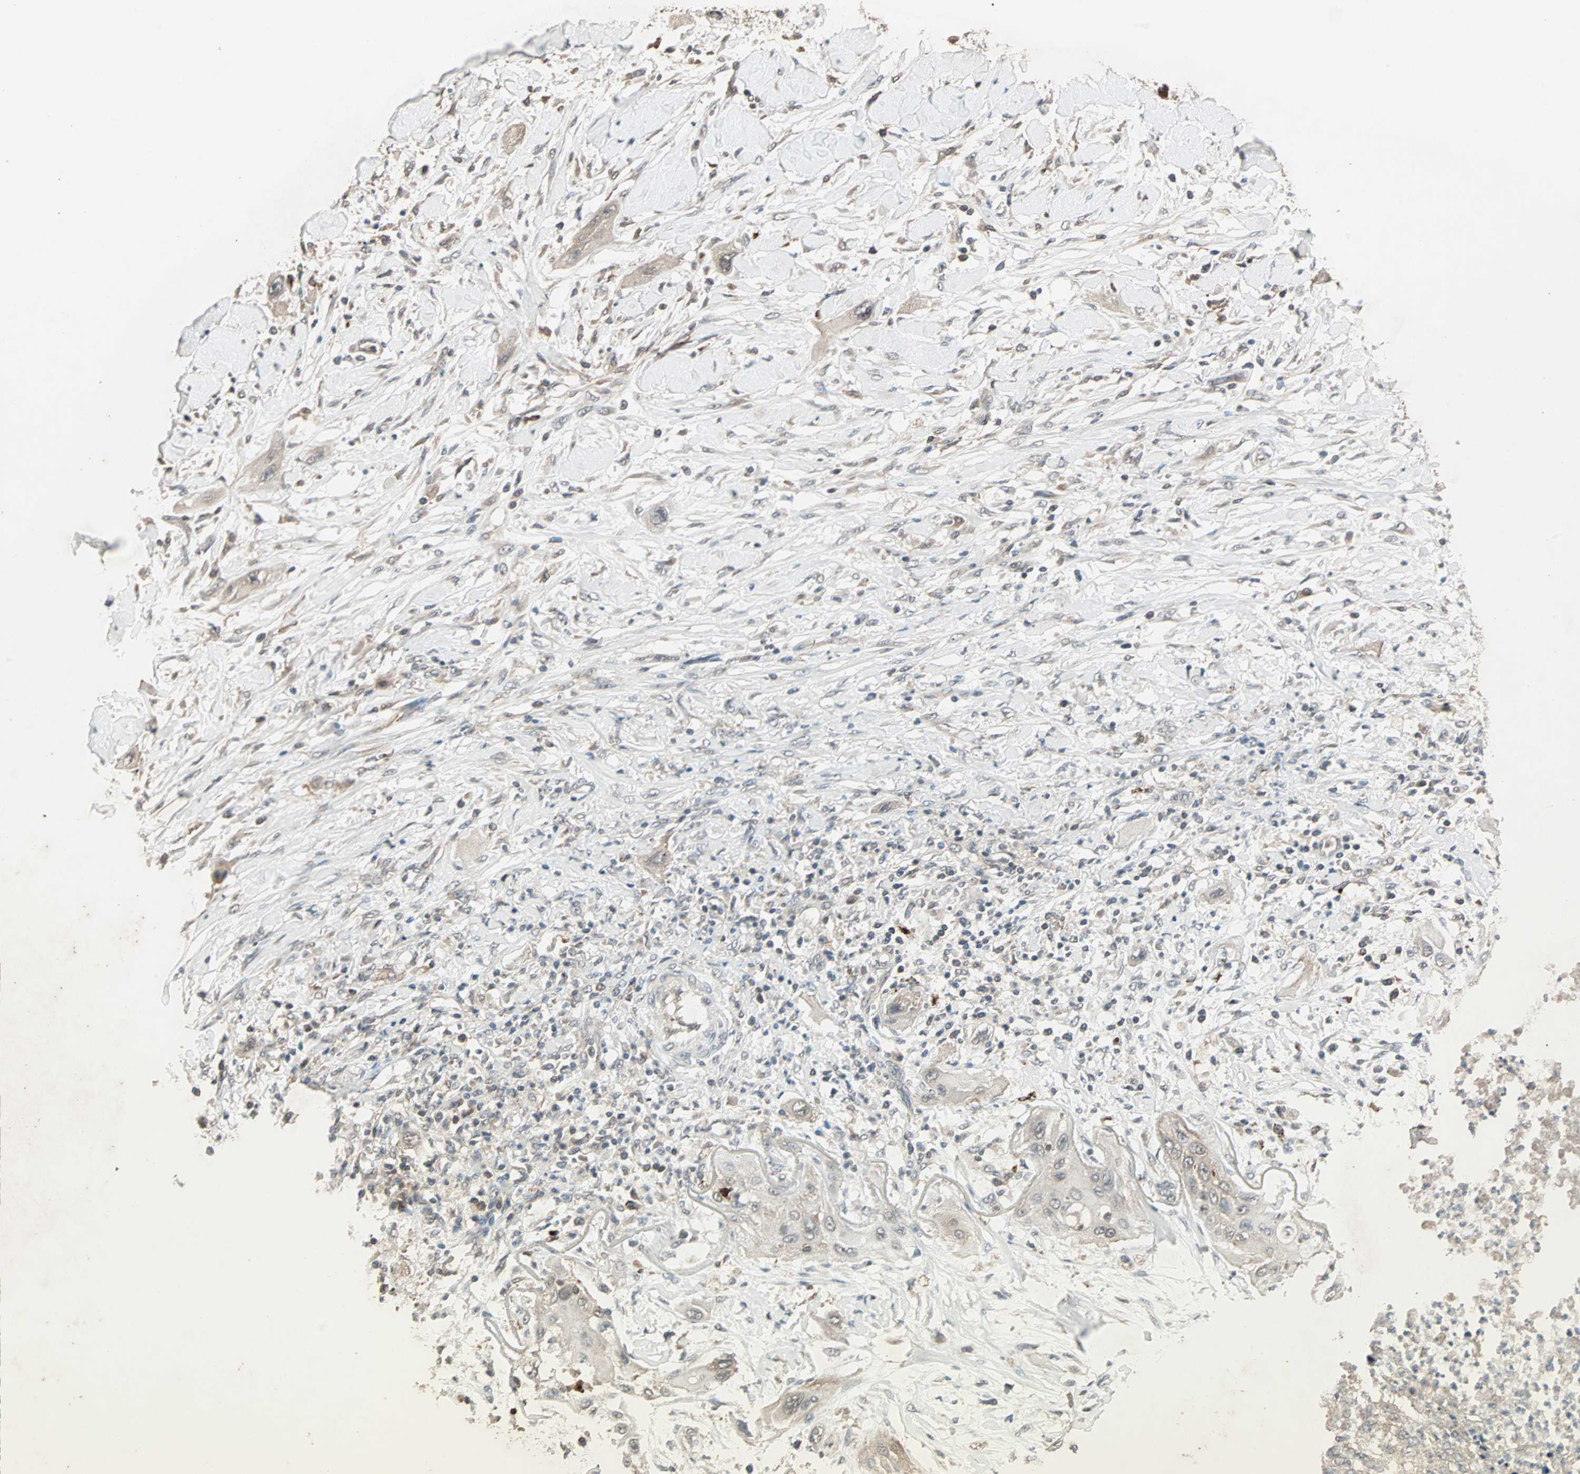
{"staining": {"intensity": "weak", "quantity": ">75%", "location": "cytoplasmic/membranous"}, "tissue": "lung cancer", "cell_type": "Tumor cells", "image_type": "cancer", "snomed": [{"axis": "morphology", "description": "Squamous cell carcinoma, NOS"}, {"axis": "topography", "description": "Lung"}], "caption": "The image shows immunohistochemical staining of lung squamous cell carcinoma. There is weak cytoplasmic/membranous expression is present in about >75% of tumor cells. (IHC, brightfield microscopy, high magnification).", "gene": "UBAC1", "patient": {"sex": "female", "age": 47}}